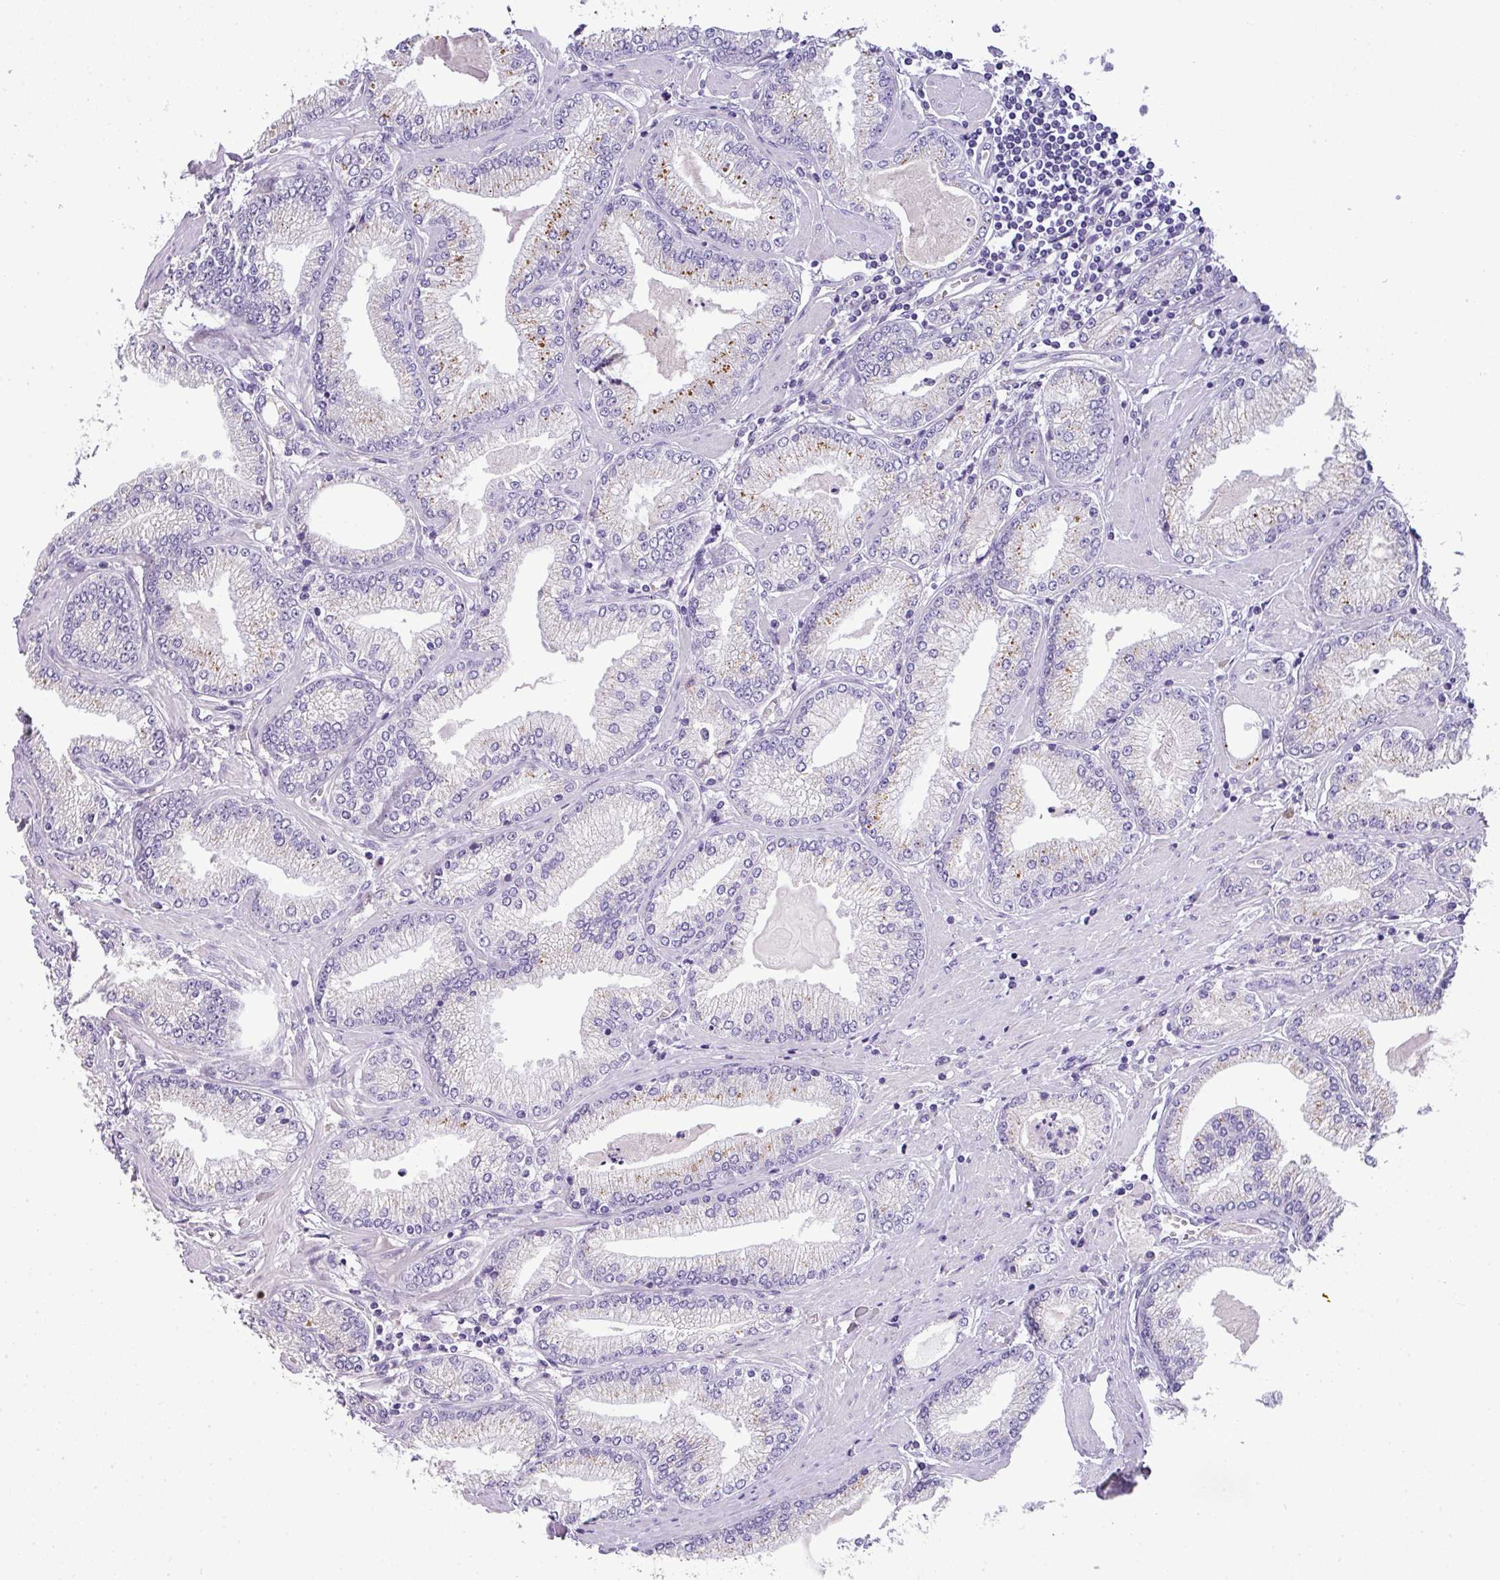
{"staining": {"intensity": "weak", "quantity": "<25%", "location": "cytoplasmic/membranous"}, "tissue": "prostate cancer", "cell_type": "Tumor cells", "image_type": "cancer", "snomed": [{"axis": "morphology", "description": "Adenocarcinoma, High grade"}, {"axis": "topography", "description": "Prostate"}], "caption": "Prostate cancer (high-grade adenocarcinoma) stained for a protein using immunohistochemistry (IHC) displays no staining tumor cells.", "gene": "PIK3R5", "patient": {"sex": "male", "age": 66}}